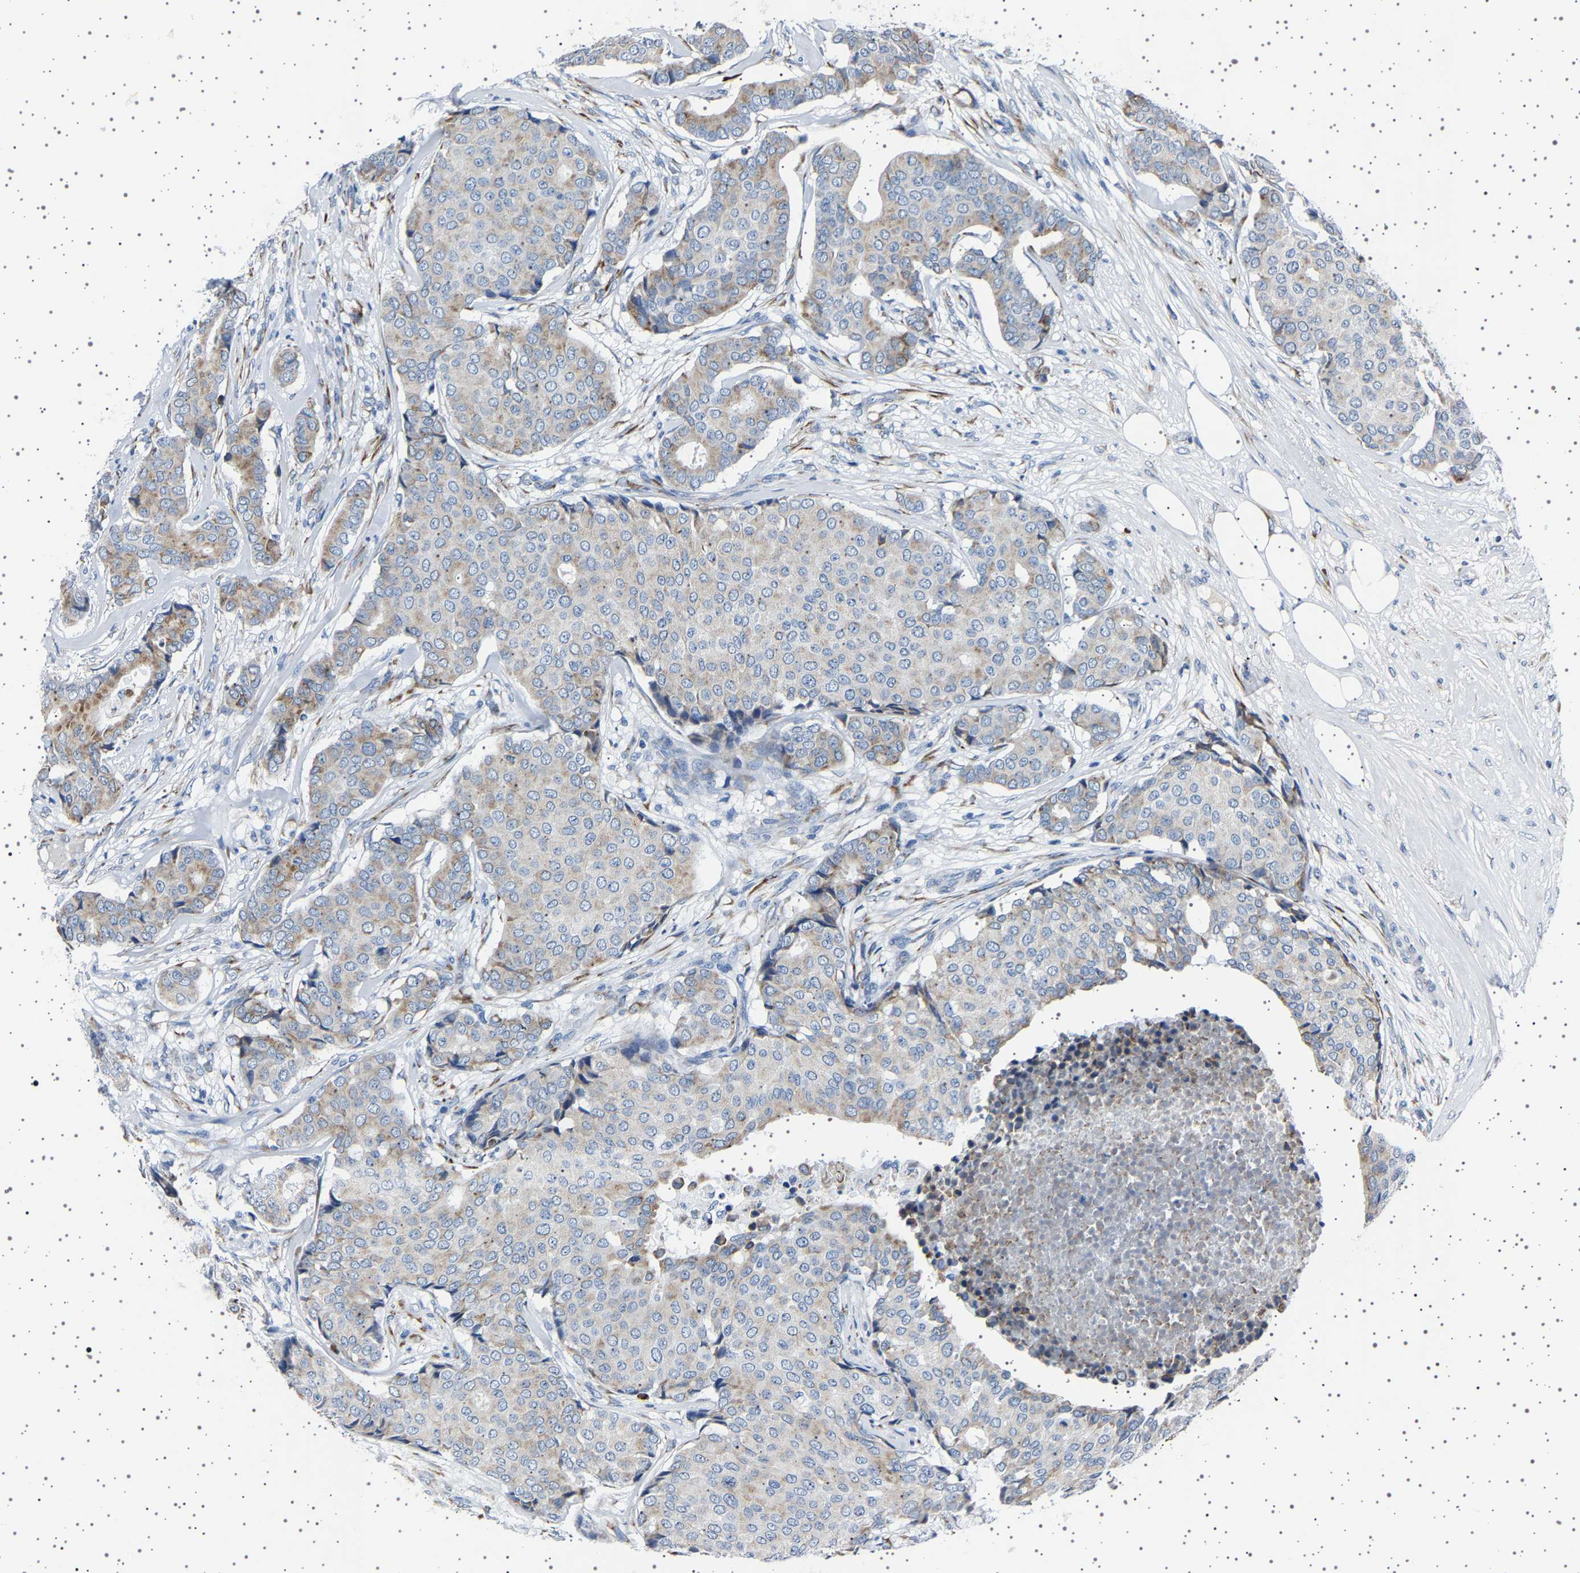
{"staining": {"intensity": "weak", "quantity": "25%-75%", "location": "cytoplasmic/membranous"}, "tissue": "breast cancer", "cell_type": "Tumor cells", "image_type": "cancer", "snomed": [{"axis": "morphology", "description": "Duct carcinoma"}, {"axis": "topography", "description": "Breast"}], "caption": "The image demonstrates a brown stain indicating the presence of a protein in the cytoplasmic/membranous of tumor cells in breast intraductal carcinoma.", "gene": "FTCD", "patient": {"sex": "female", "age": 75}}